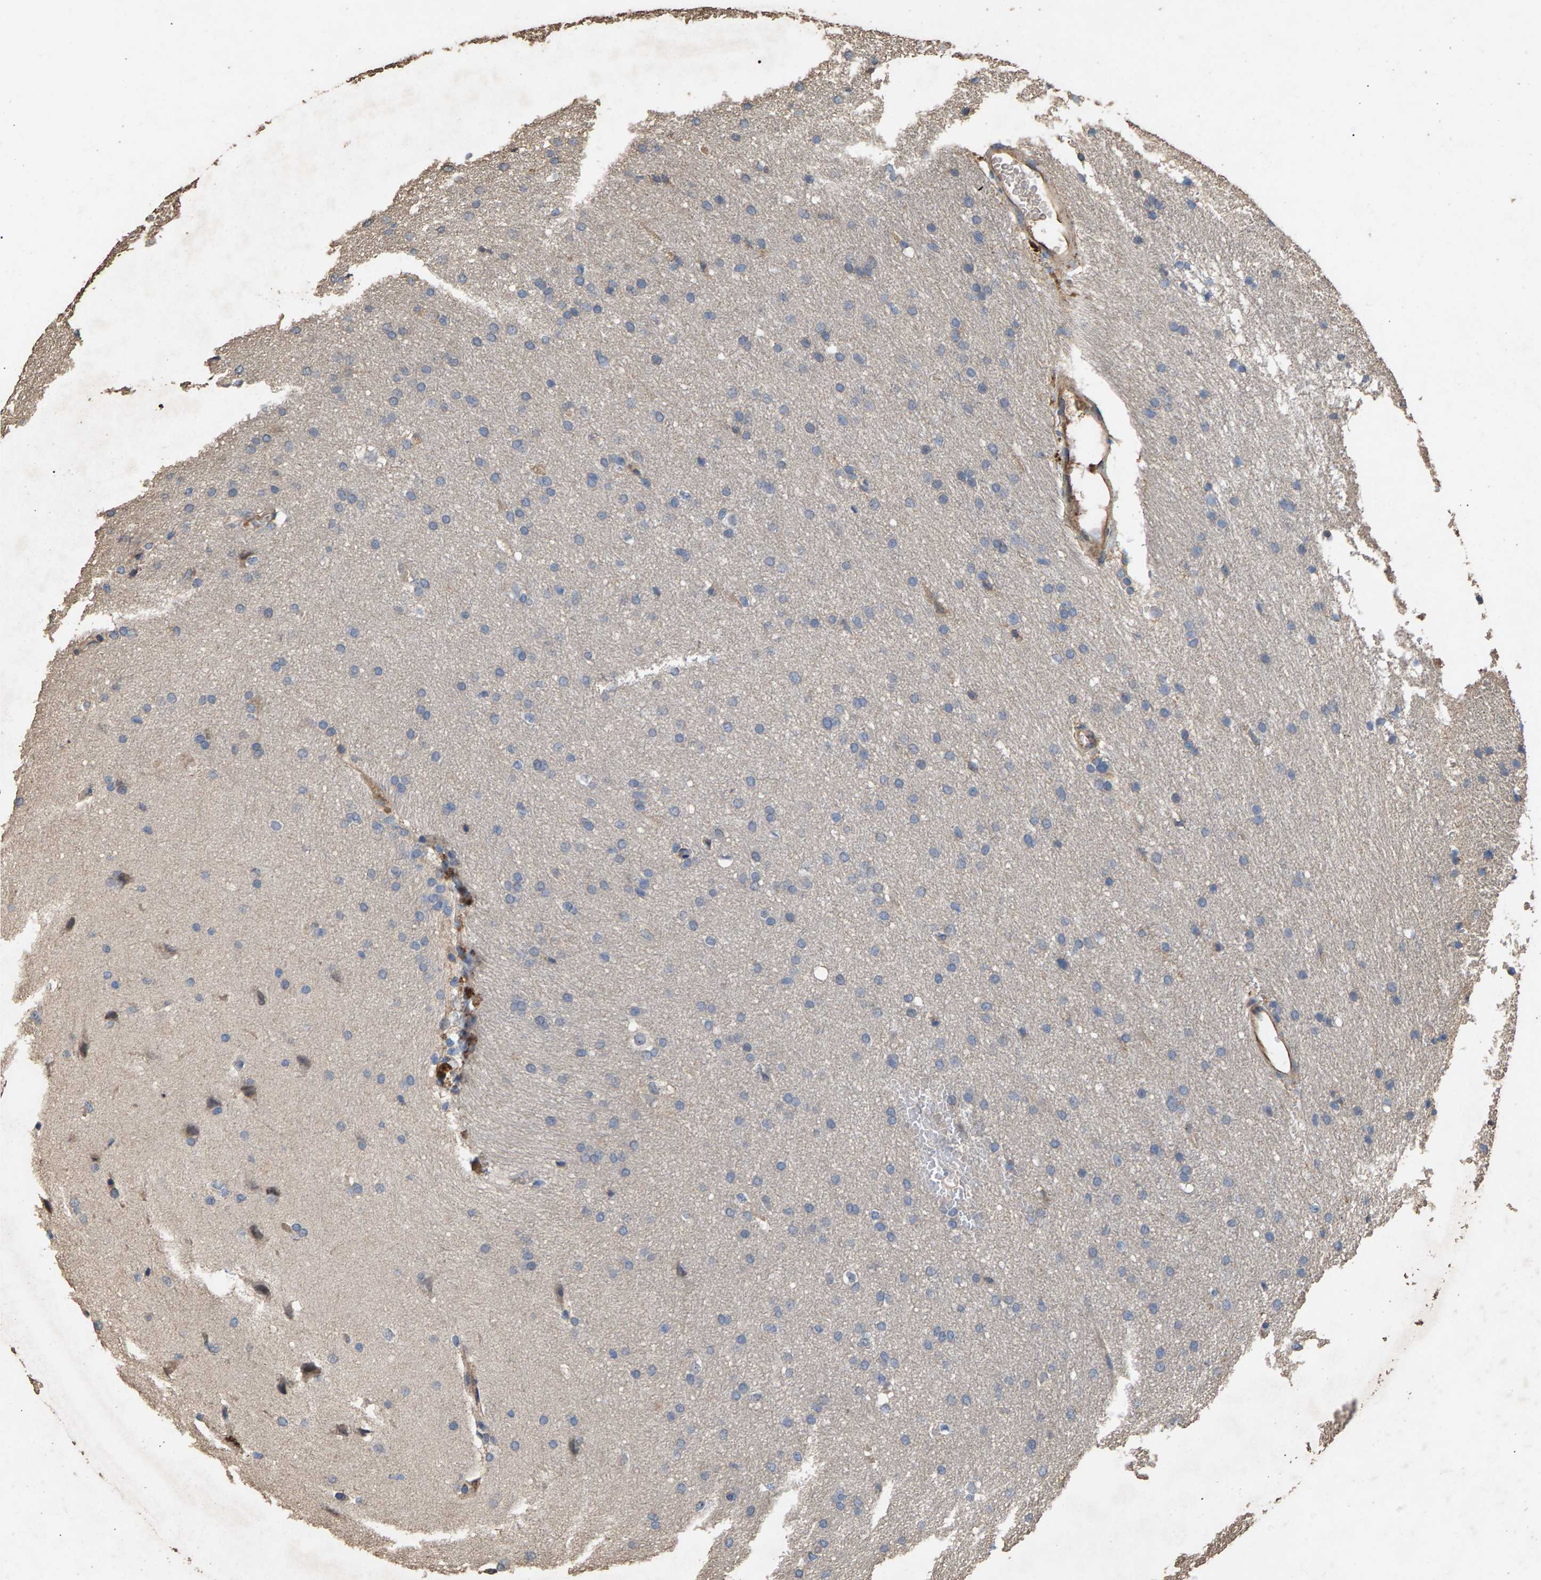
{"staining": {"intensity": "negative", "quantity": "none", "location": "none"}, "tissue": "glioma", "cell_type": "Tumor cells", "image_type": "cancer", "snomed": [{"axis": "morphology", "description": "Glioma, malignant, Low grade"}, {"axis": "topography", "description": "Brain"}], "caption": "This is an immunohistochemistry photomicrograph of glioma. There is no positivity in tumor cells.", "gene": "HTRA3", "patient": {"sex": "female", "age": 37}}